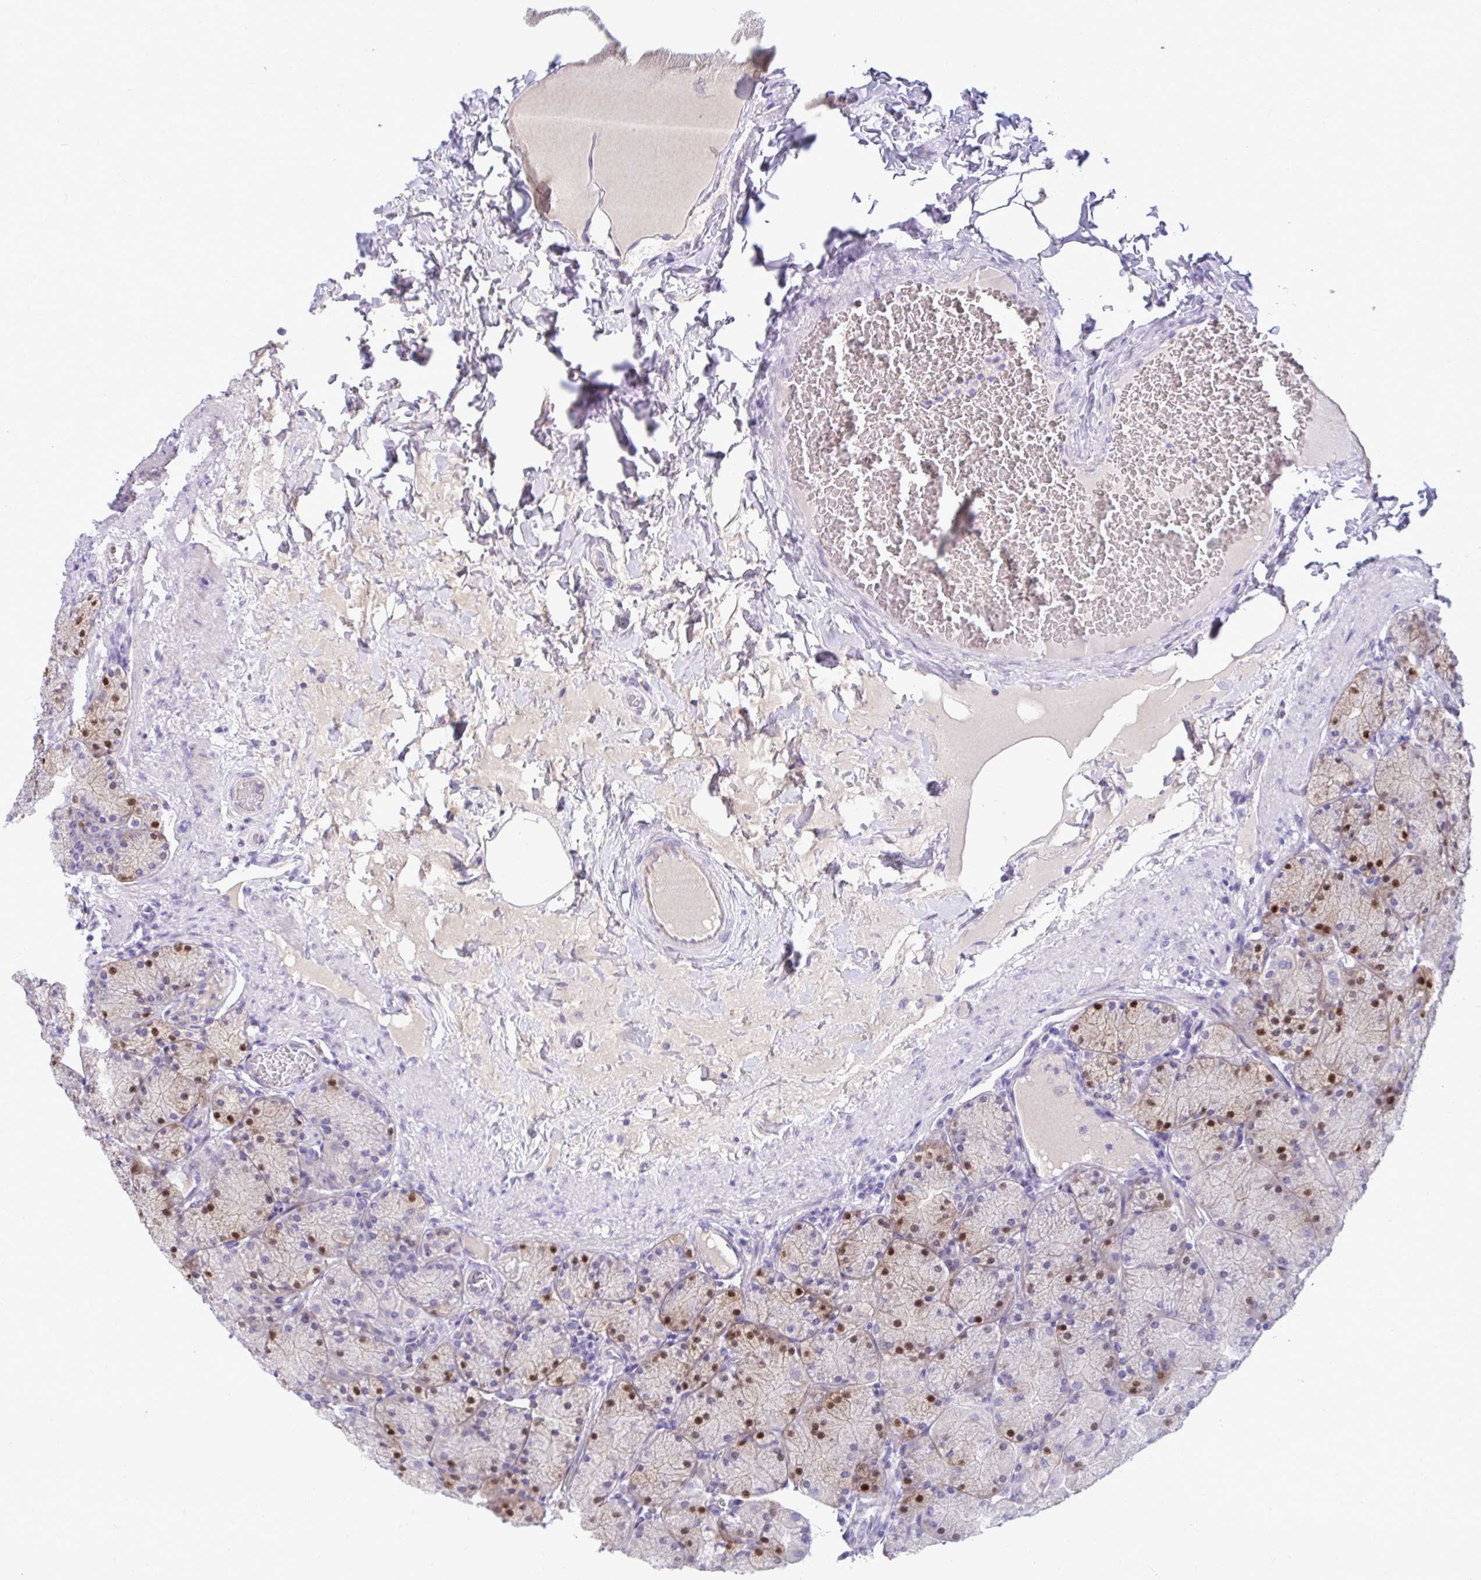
{"staining": {"intensity": "strong", "quantity": "<25%", "location": "cytoplasmic/membranous,nuclear"}, "tissue": "stomach", "cell_type": "Glandular cells", "image_type": "normal", "snomed": [{"axis": "morphology", "description": "Normal tissue, NOS"}, {"axis": "topography", "description": "Stomach, upper"}], "caption": "An image of human stomach stained for a protein displays strong cytoplasmic/membranous,nuclear brown staining in glandular cells. (DAB IHC with brightfield microscopy, high magnification).", "gene": "CDC20", "patient": {"sex": "female", "age": 56}}